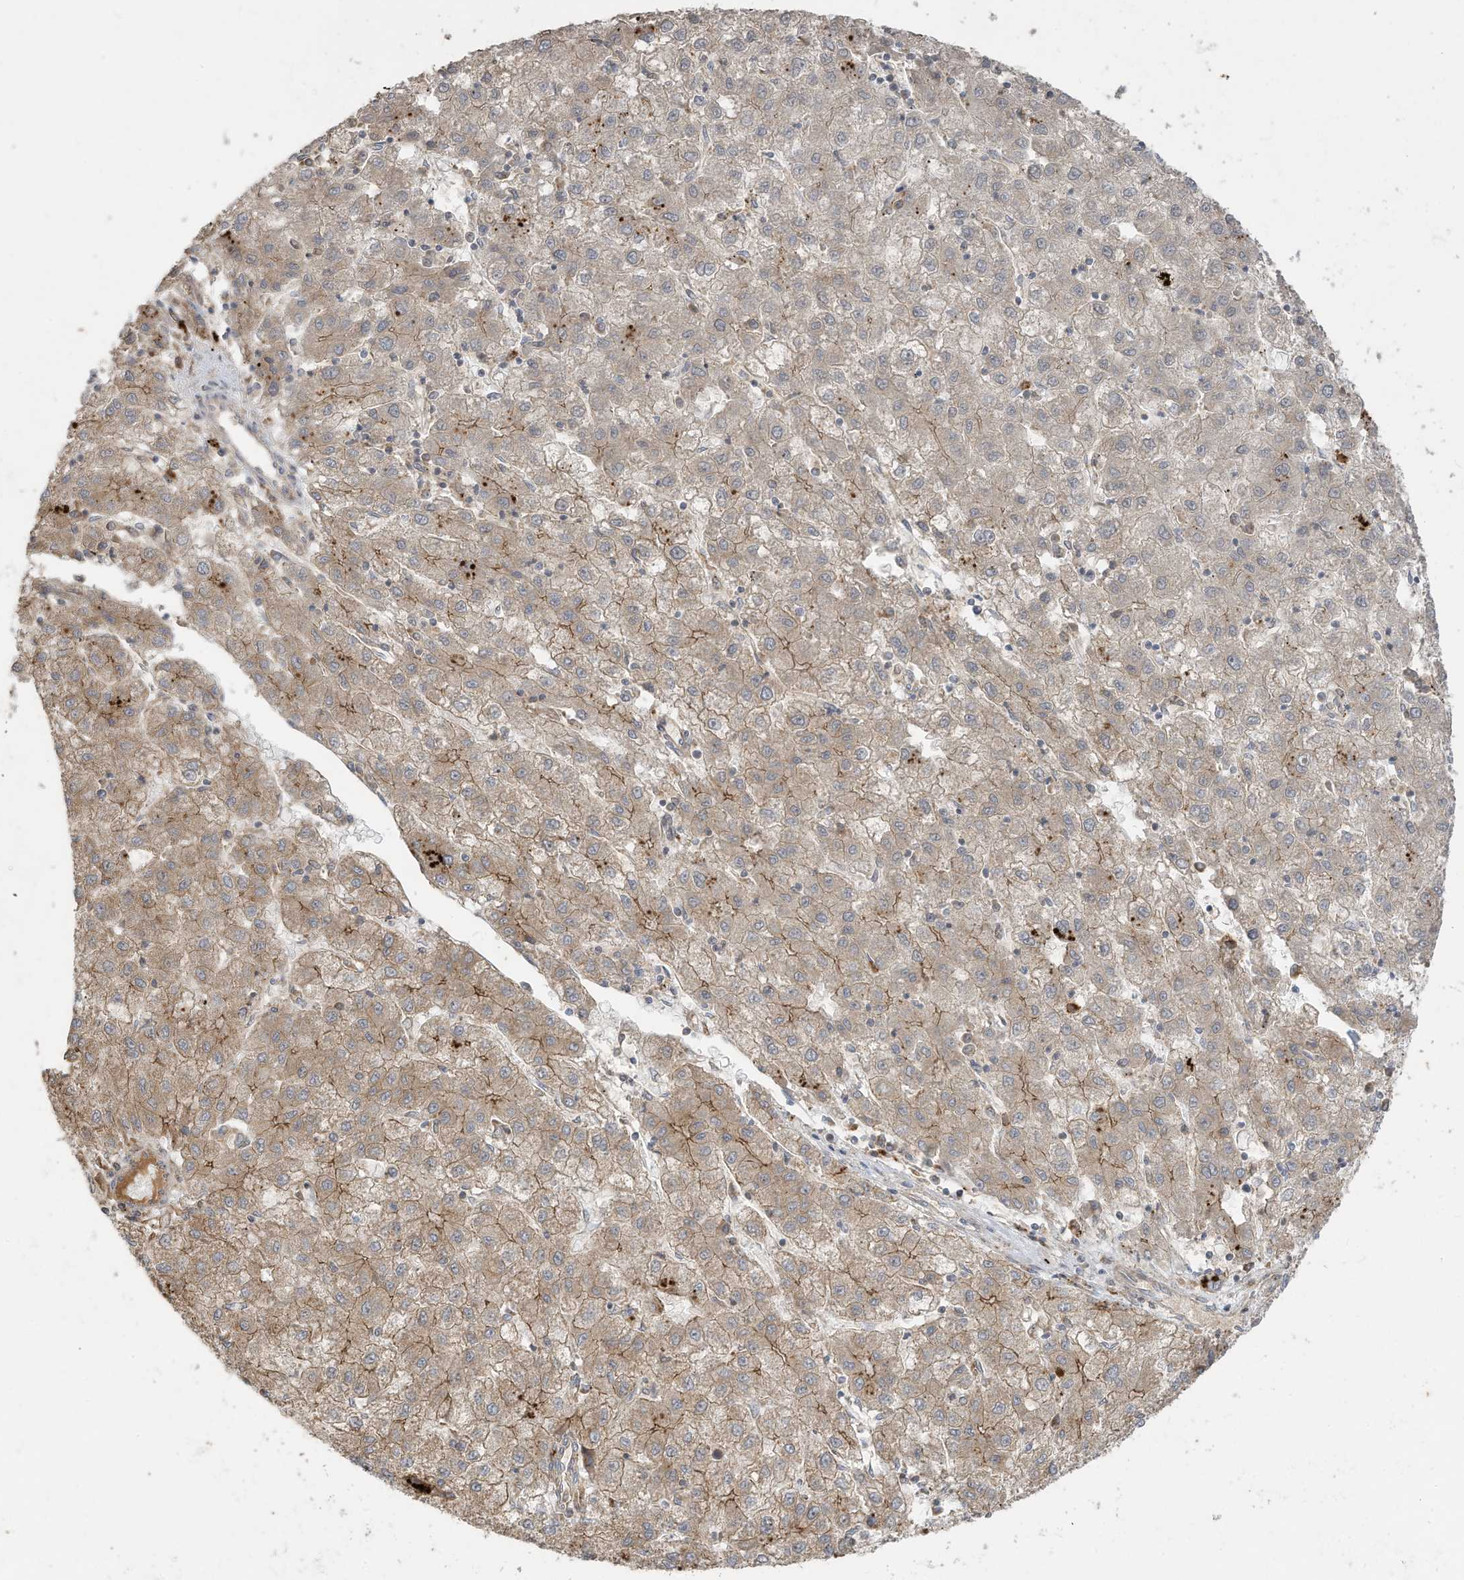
{"staining": {"intensity": "moderate", "quantity": "<25%", "location": "cytoplasmic/membranous"}, "tissue": "liver cancer", "cell_type": "Tumor cells", "image_type": "cancer", "snomed": [{"axis": "morphology", "description": "Carcinoma, Hepatocellular, NOS"}, {"axis": "topography", "description": "Liver"}], "caption": "Immunohistochemistry (DAB (3,3'-diaminobenzidine)) staining of hepatocellular carcinoma (liver) exhibits moderate cytoplasmic/membranous protein staining in about <25% of tumor cells.", "gene": "C2orf74", "patient": {"sex": "male", "age": 72}}